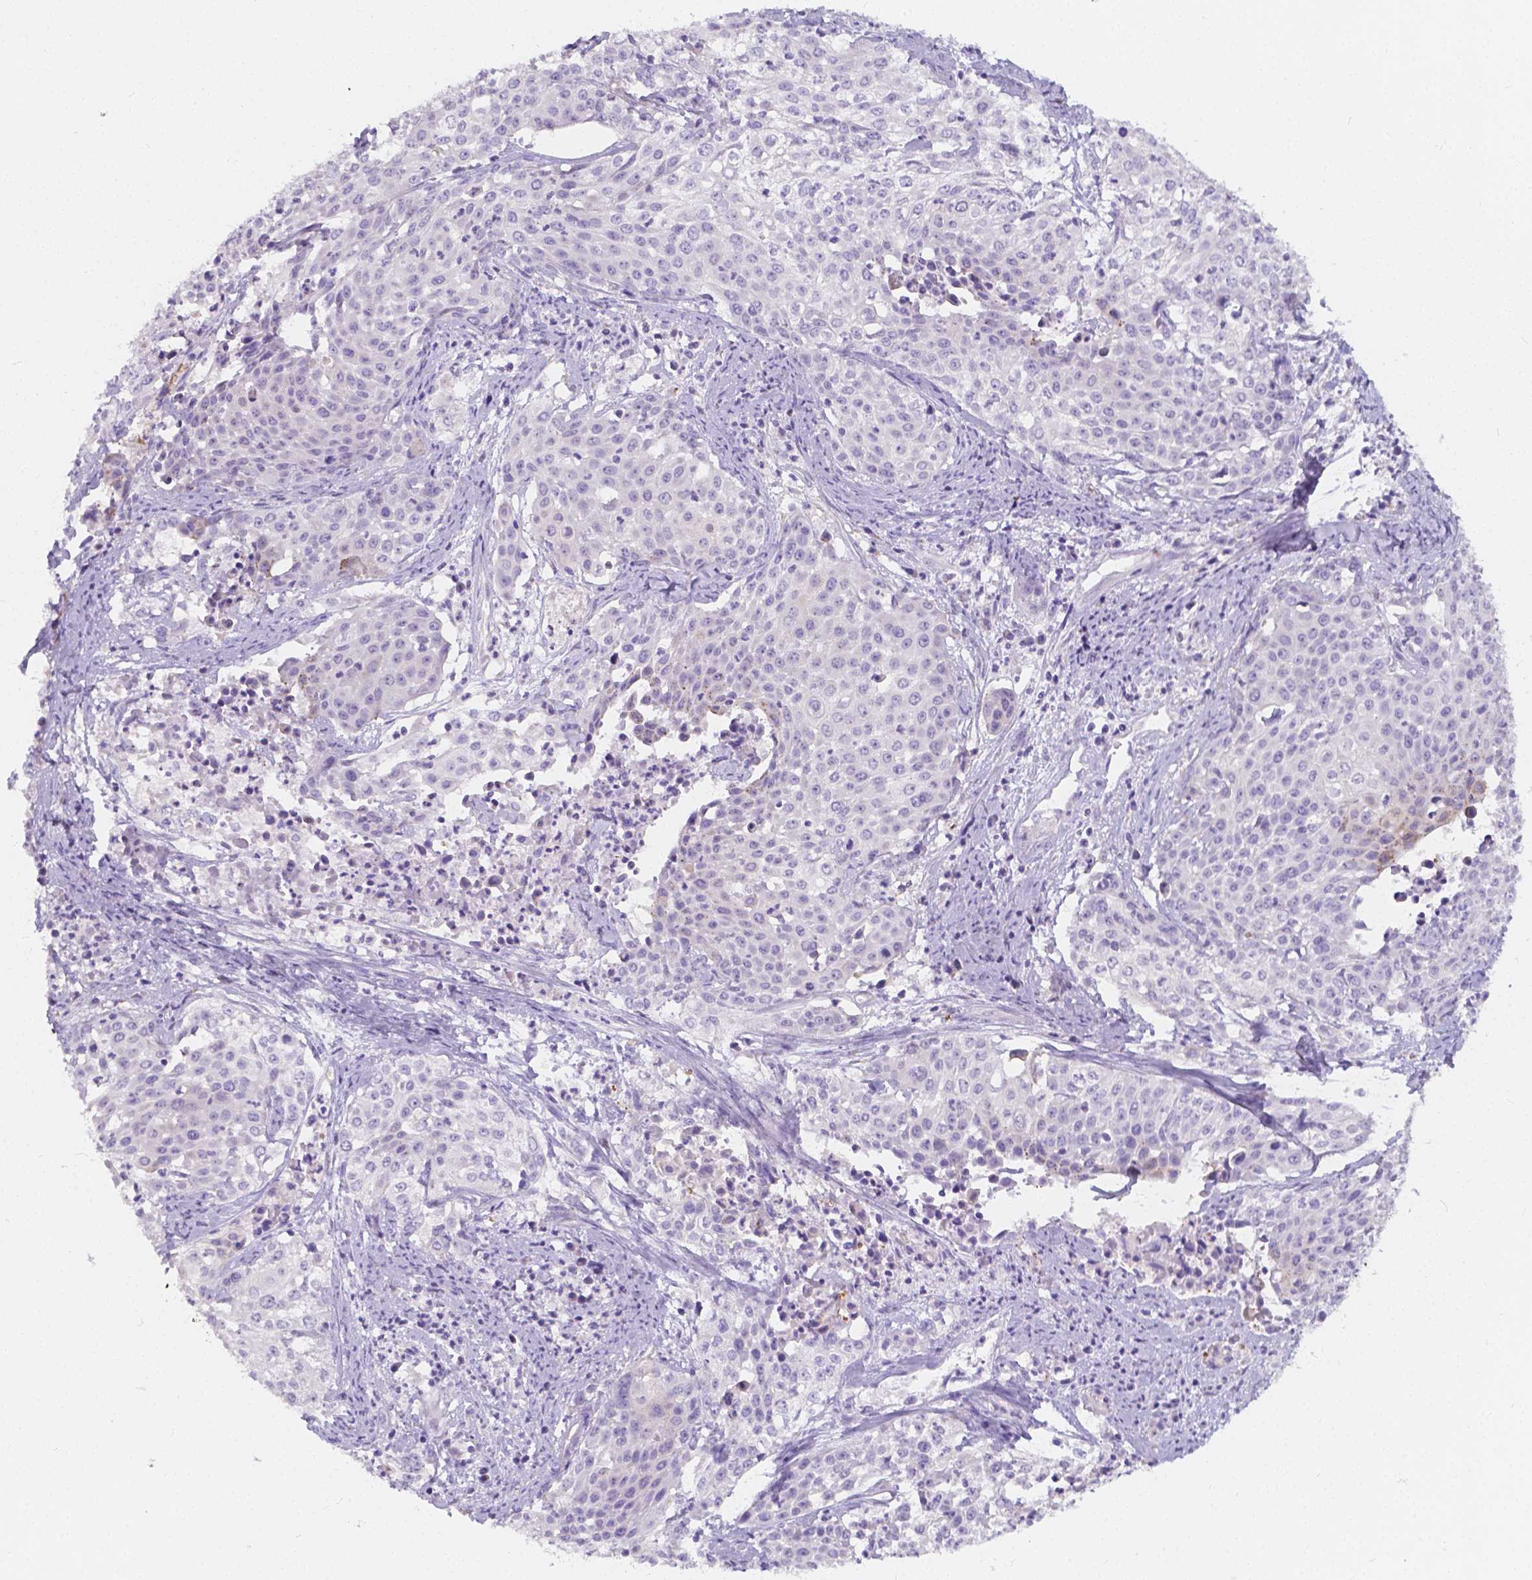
{"staining": {"intensity": "negative", "quantity": "none", "location": "none"}, "tissue": "cervical cancer", "cell_type": "Tumor cells", "image_type": "cancer", "snomed": [{"axis": "morphology", "description": "Squamous cell carcinoma, NOS"}, {"axis": "topography", "description": "Cervix"}], "caption": "Image shows no significant protein positivity in tumor cells of cervical cancer (squamous cell carcinoma).", "gene": "RNF186", "patient": {"sex": "female", "age": 39}}